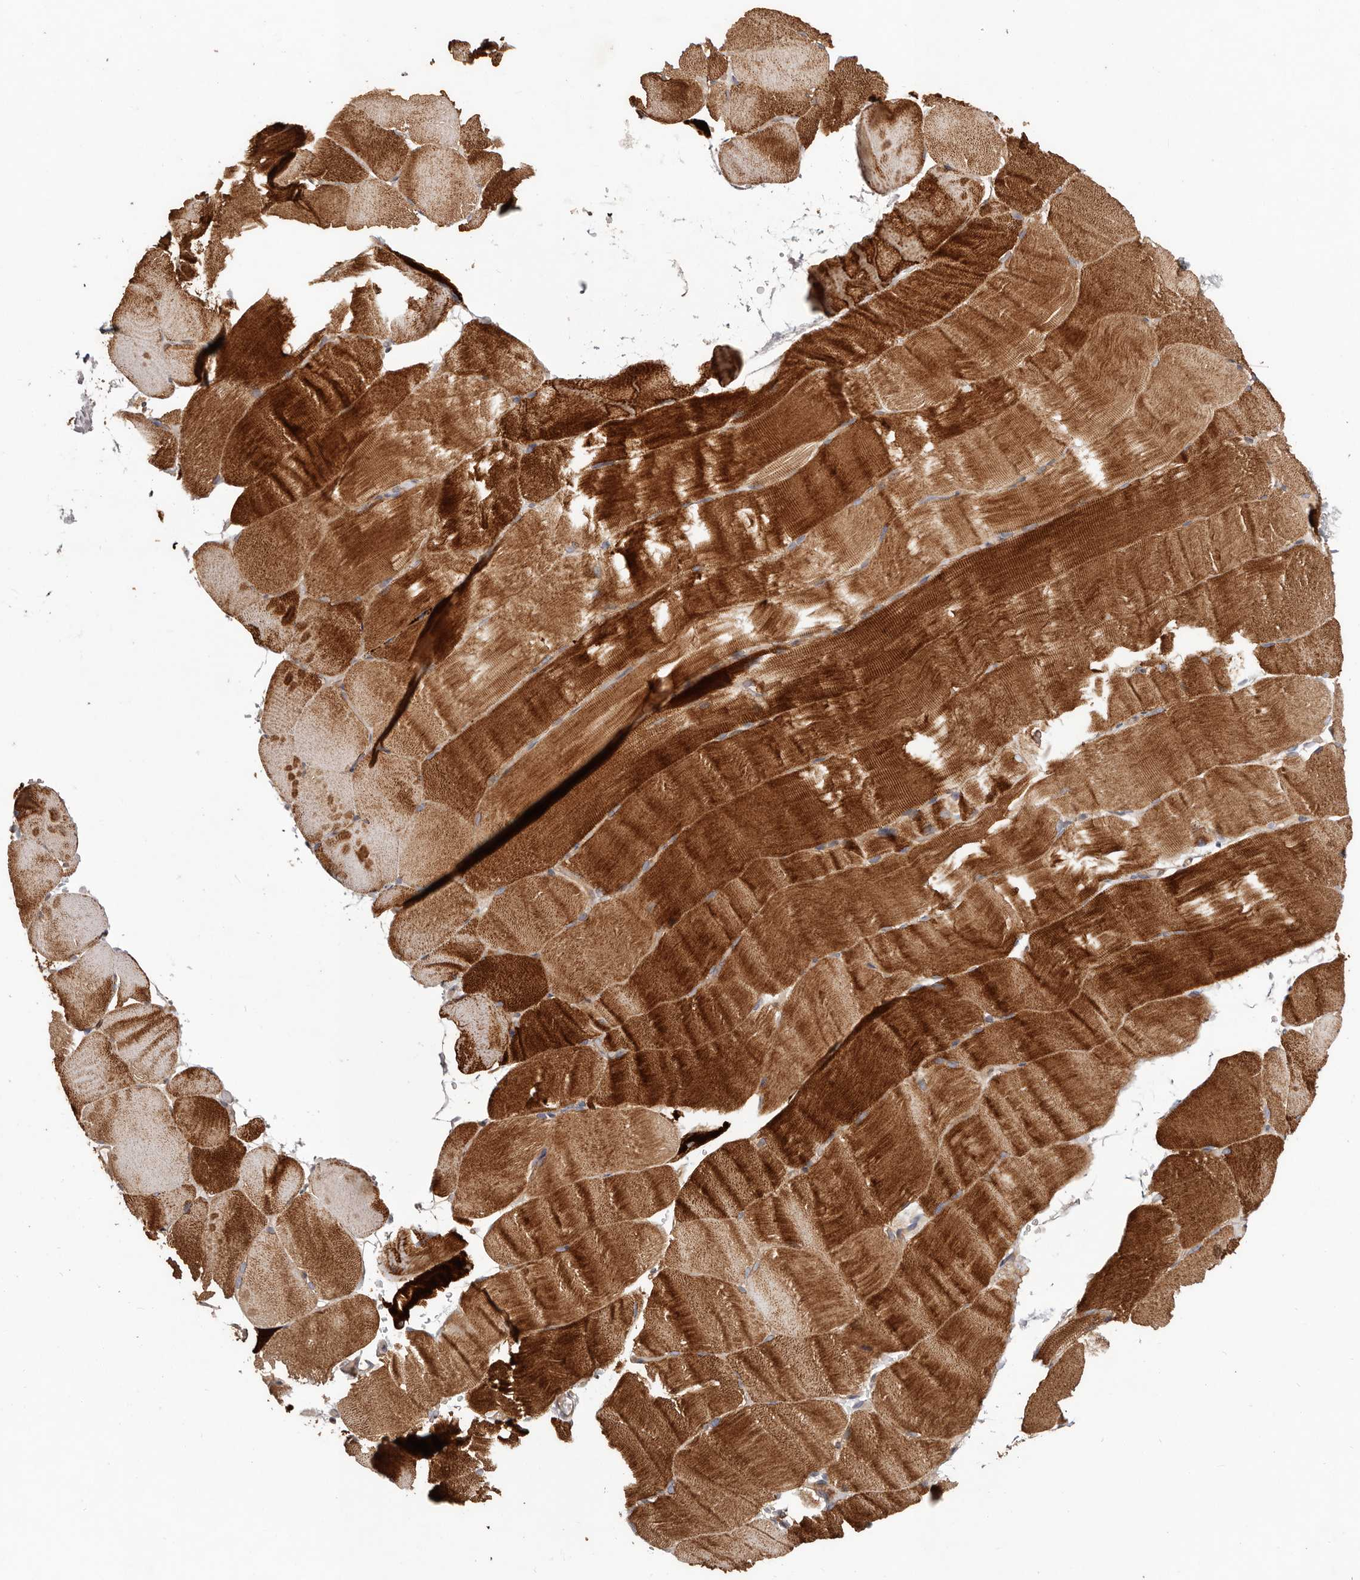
{"staining": {"intensity": "strong", "quantity": ">75%", "location": "cytoplasmic/membranous"}, "tissue": "skeletal muscle", "cell_type": "Myocytes", "image_type": "normal", "snomed": [{"axis": "morphology", "description": "Normal tissue, NOS"}, {"axis": "topography", "description": "Skeletal muscle"}, {"axis": "topography", "description": "Parathyroid gland"}], "caption": "This is a photomicrograph of immunohistochemistry staining of unremarkable skeletal muscle, which shows strong staining in the cytoplasmic/membranous of myocytes.", "gene": "MACF1", "patient": {"sex": "female", "age": 37}}